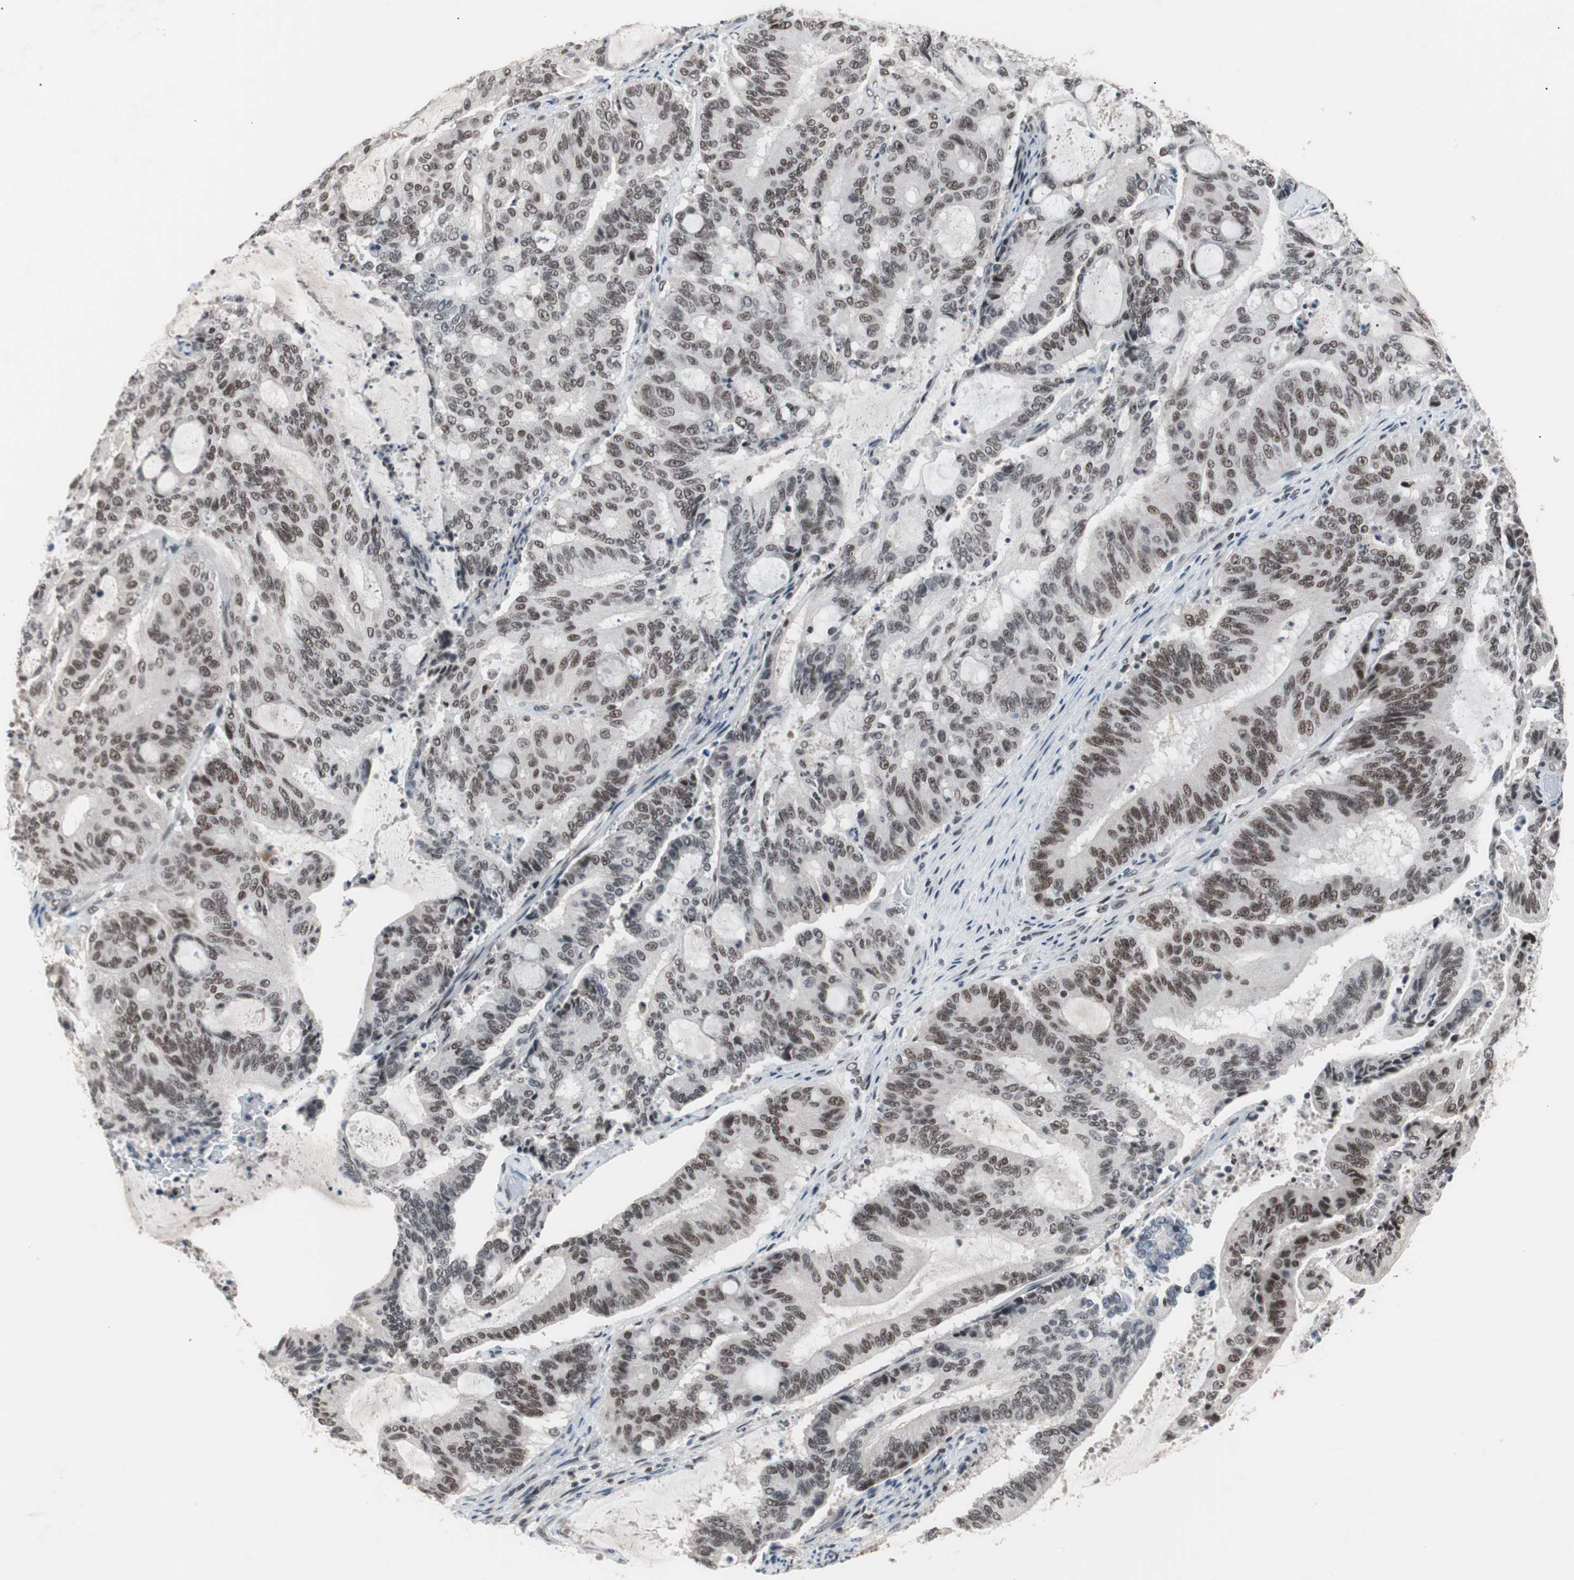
{"staining": {"intensity": "moderate", "quantity": ">75%", "location": "nuclear"}, "tissue": "liver cancer", "cell_type": "Tumor cells", "image_type": "cancer", "snomed": [{"axis": "morphology", "description": "Cholangiocarcinoma"}, {"axis": "topography", "description": "Liver"}], "caption": "A histopathology image showing moderate nuclear positivity in about >75% of tumor cells in liver cancer, as visualized by brown immunohistochemical staining.", "gene": "LIG3", "patient": {"sex": "female", "age": 73}}